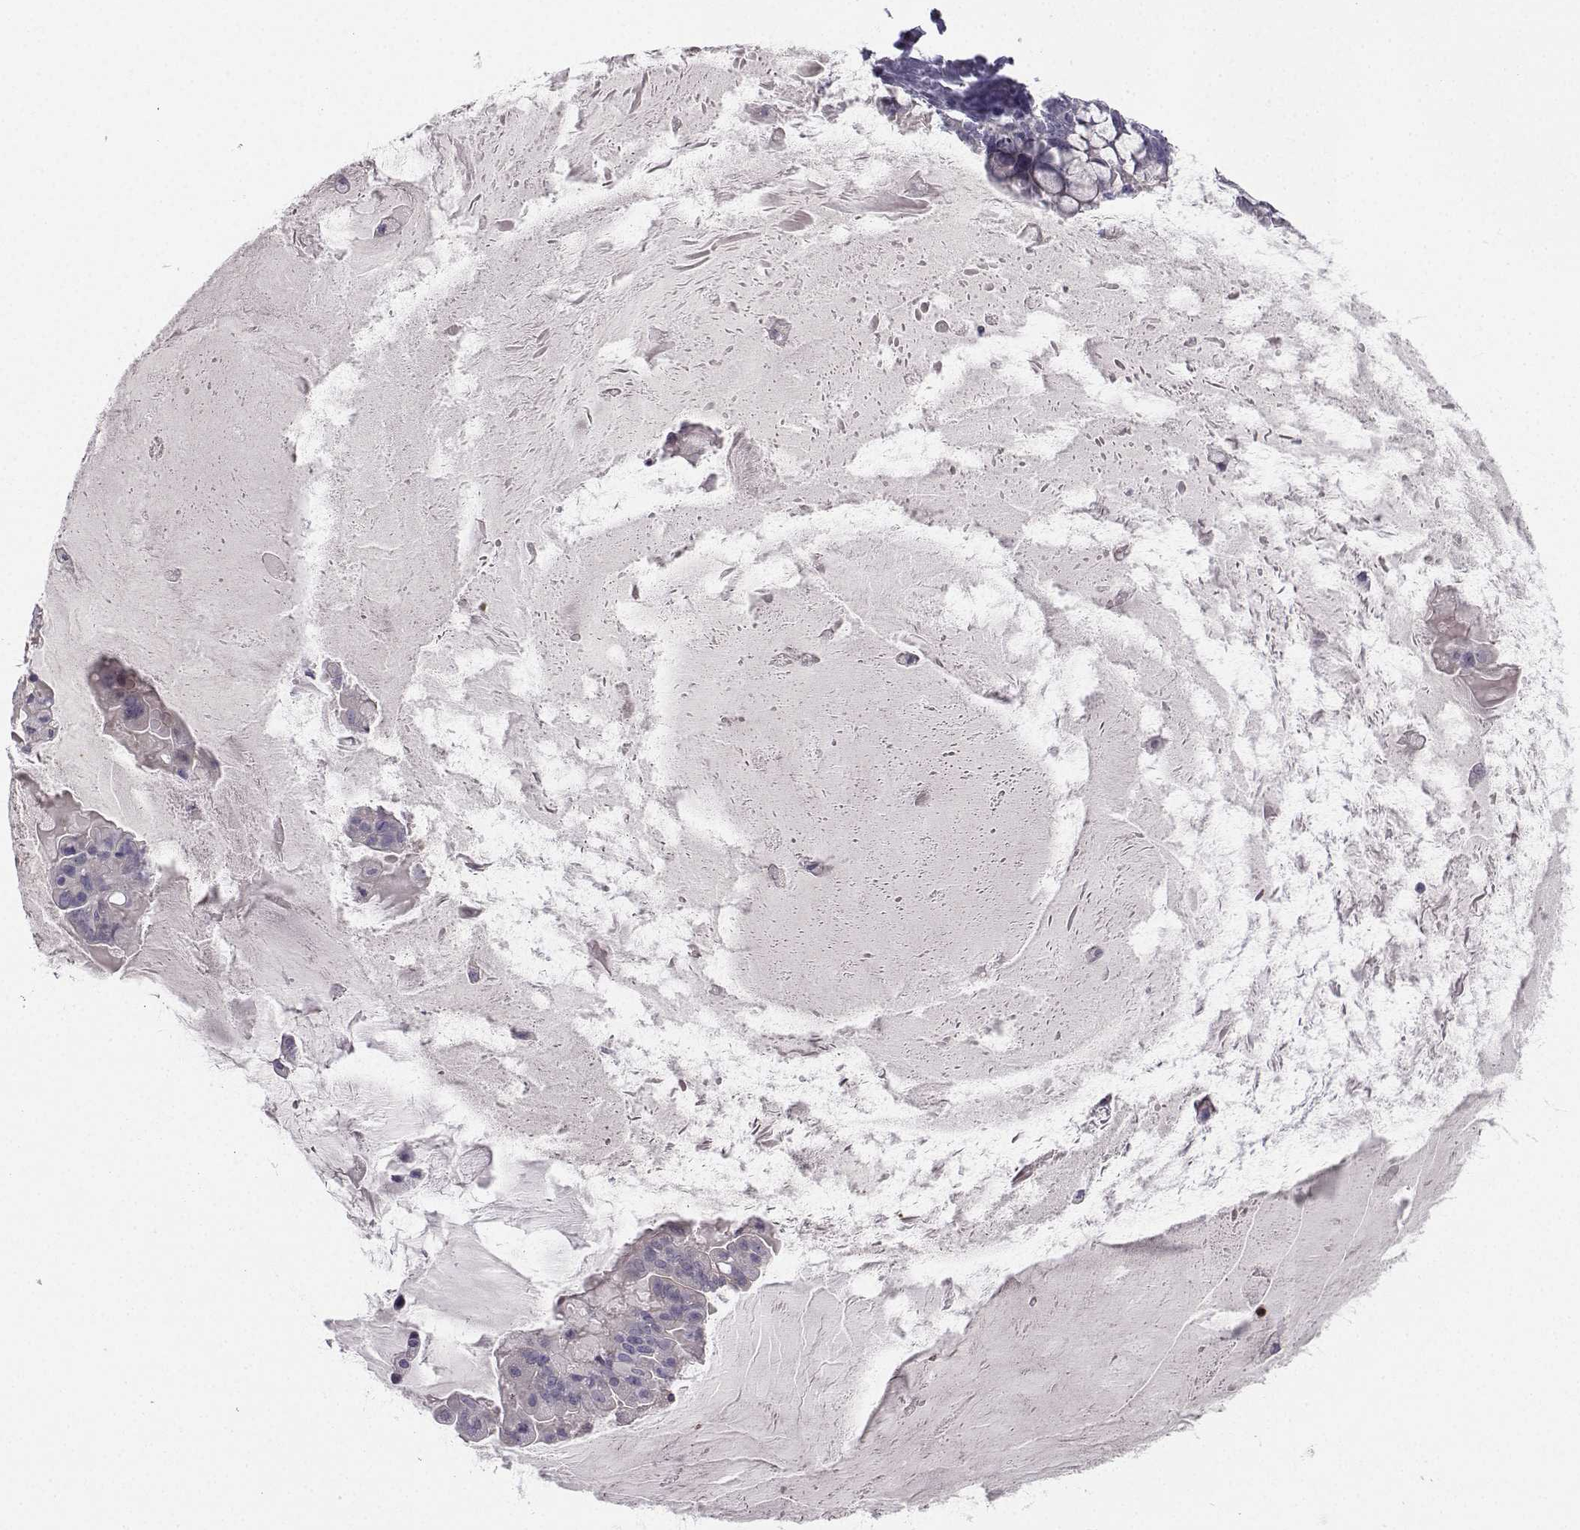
{"staining": {"intensity": "negative", "quantity": "none", "location": "none"}, "tissue": "ovarian cancer", "cell_type": "Tumor cells", "image_type": "cancer", "snomed": [{"axis": "morphology", "description": "Cystadenocarcinoma, mucinous, NOS"}, {"axis": "topography", "description": "Ovary"}], "caption": "The IHC photomicrograph has no significant staining in tumor cells of ovarian mucinous cystadenocarcinoma tissue.", "gene": "CALY", "patient": {"sex": "female", "age": 63}}